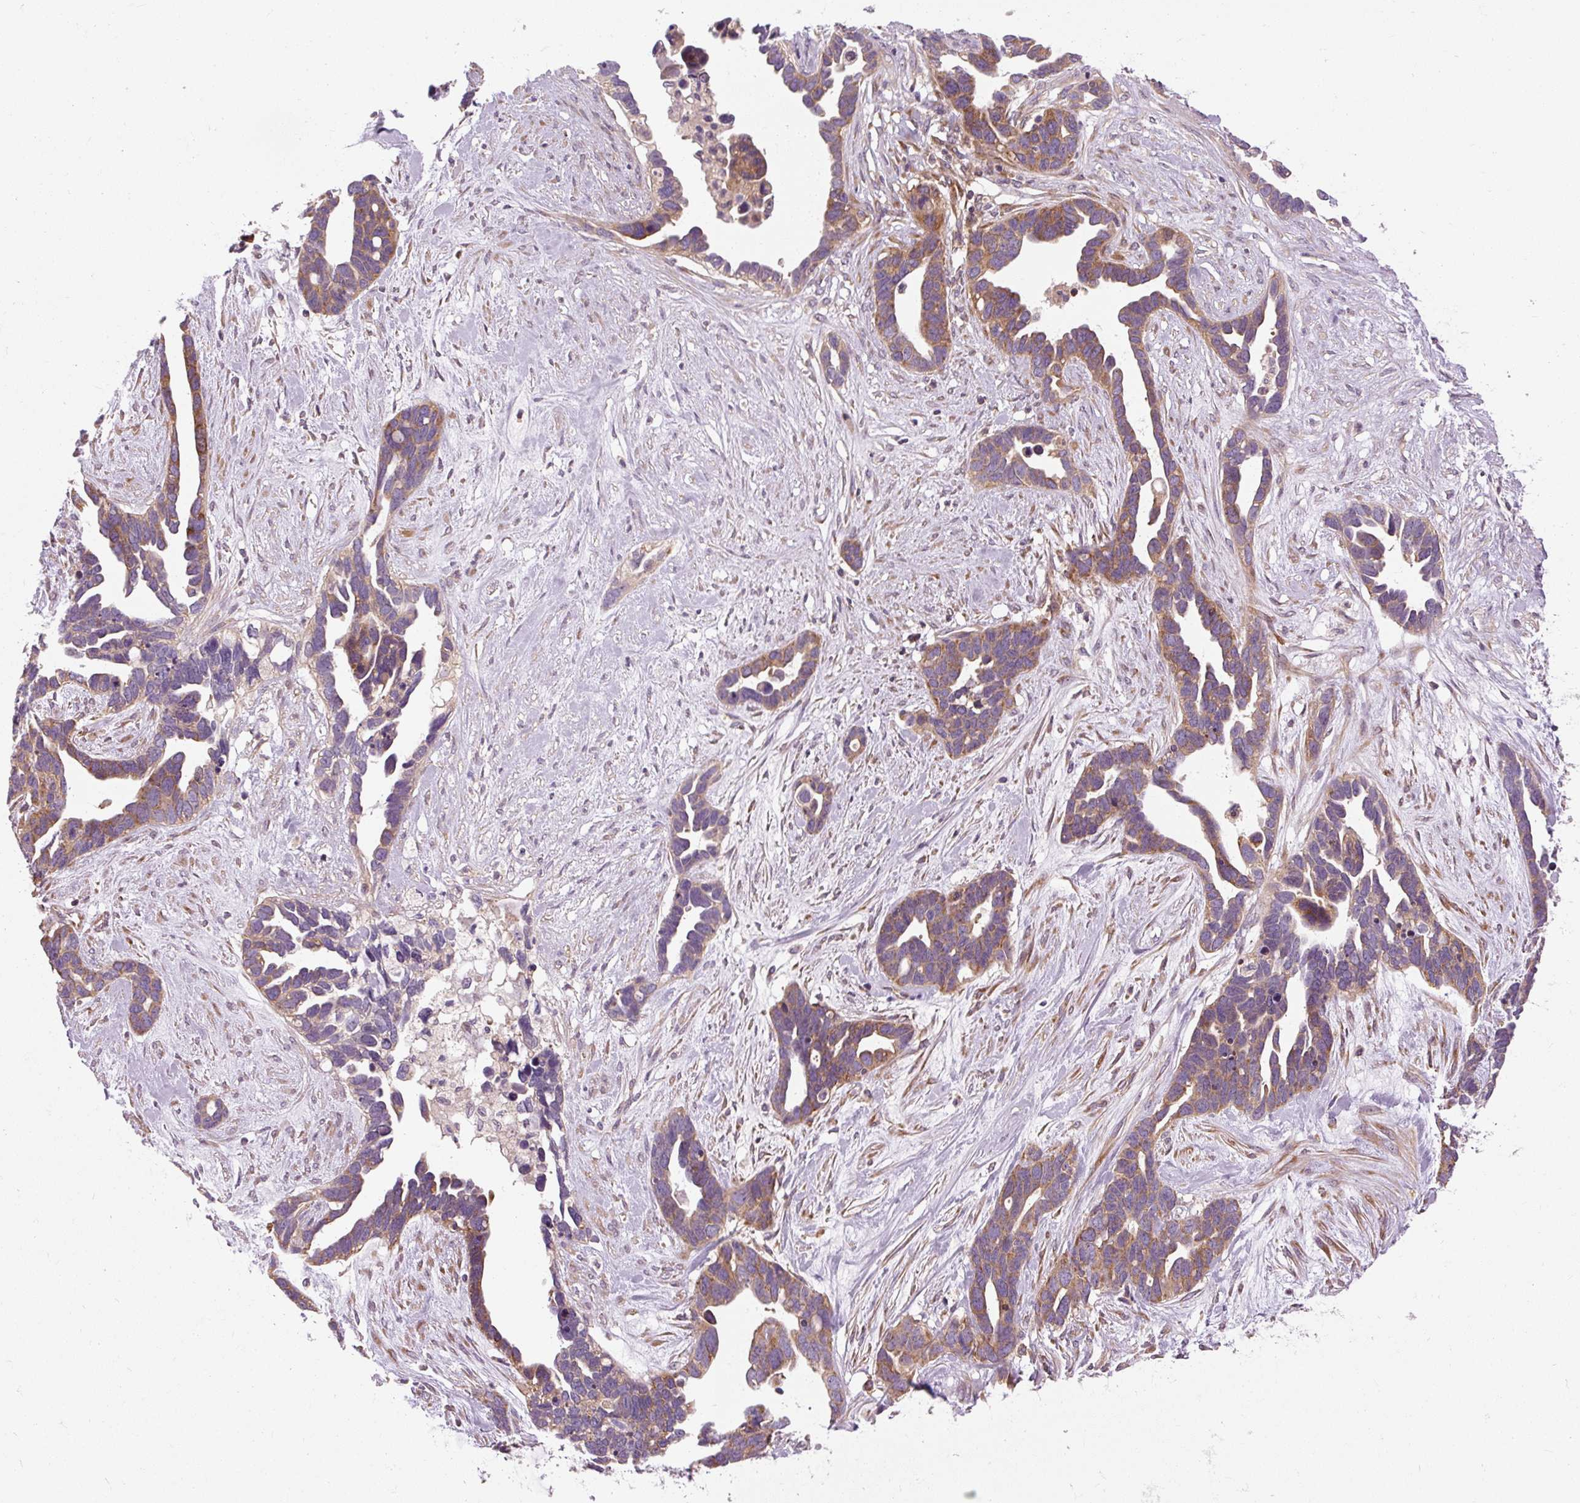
{"staining": {"intensity": "moderate", "quantity": ">75%", "location": "cytoplasmic/membranous"}, "tissue": "ovarian cancer", "cell_type": "Tumor cells", "image_type": "cancer", "snomed": [{"axis": "morphology", "description": "Cystadenocarcinoma, serous, NOS"}, {"axis": "topography", "description": "Ovary"}], "caption": "Immunohistochemical staining of human ovarian cancer (serous cystadenocarcinoma) shows medium levels of moderate cytoplasmic/membranous staining in about >75% of tumor cells.", "gene": "PRSS48", "patient": {"sex": "female", "age": 54}}